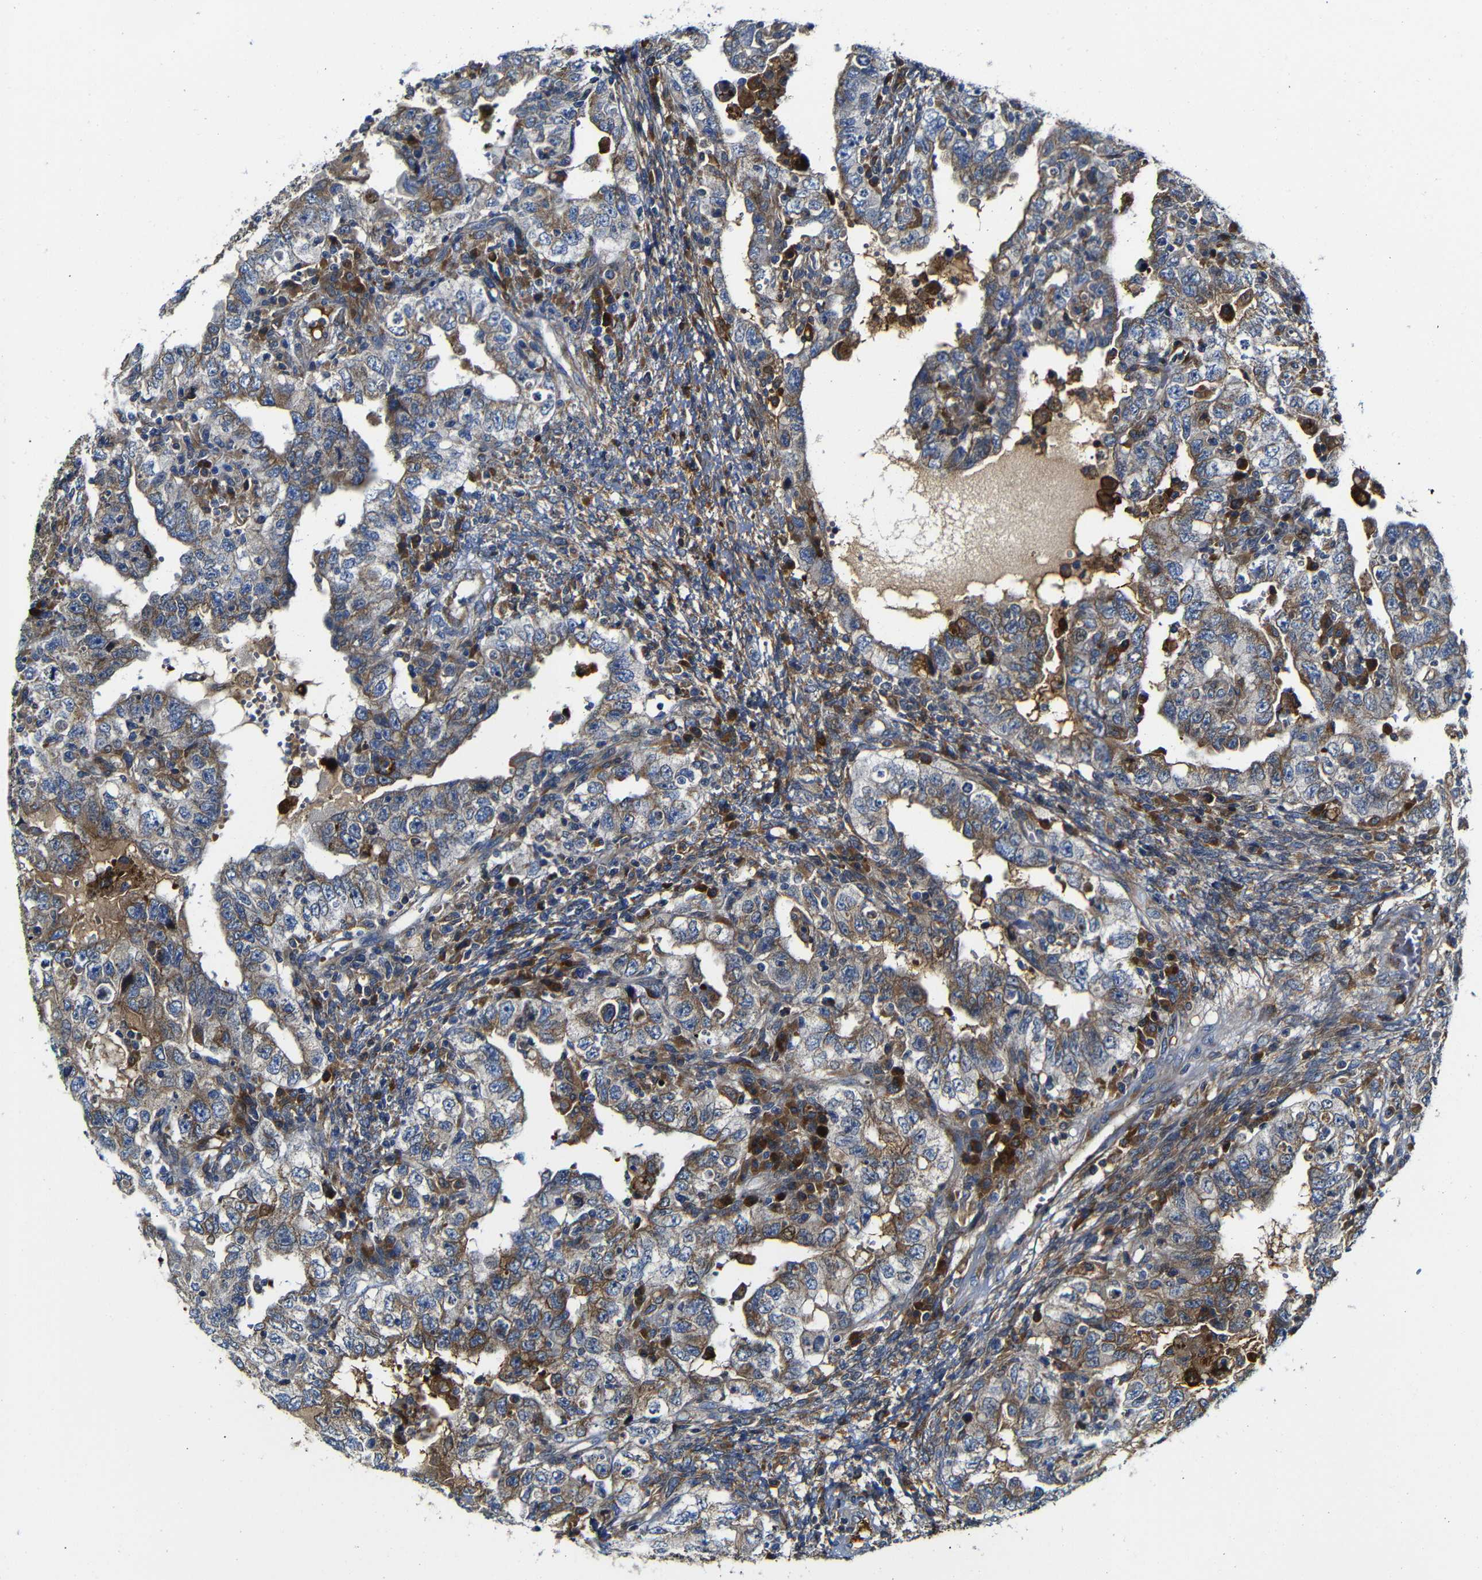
{"staining": {"intensity": "weak", "quantity": ">75%", "location": "cytoplasmic/membranous"}, "tissue": "testis cancer", "cell_type": "Tumor cells", "image_type": "cancer", "snomed": [{"axis": "morphology", "description": "Carcinoma, Embryonal, NOS"}, {"axis": "topography", "description": "Testis"}], "caption": "High-magnification brightfield microscopy of embryonal carcinoma (testis) stained with DAB (3,3'-diaminobenzidine) (brown) and counterstained with hematoxylin (blue). tumor cells exhibit weak cytoplasmic/membranous staining is appreciated in approximately>75% of cells.", "gene": "CLCC1", "patient": {"sex": "male", "age": 26}}